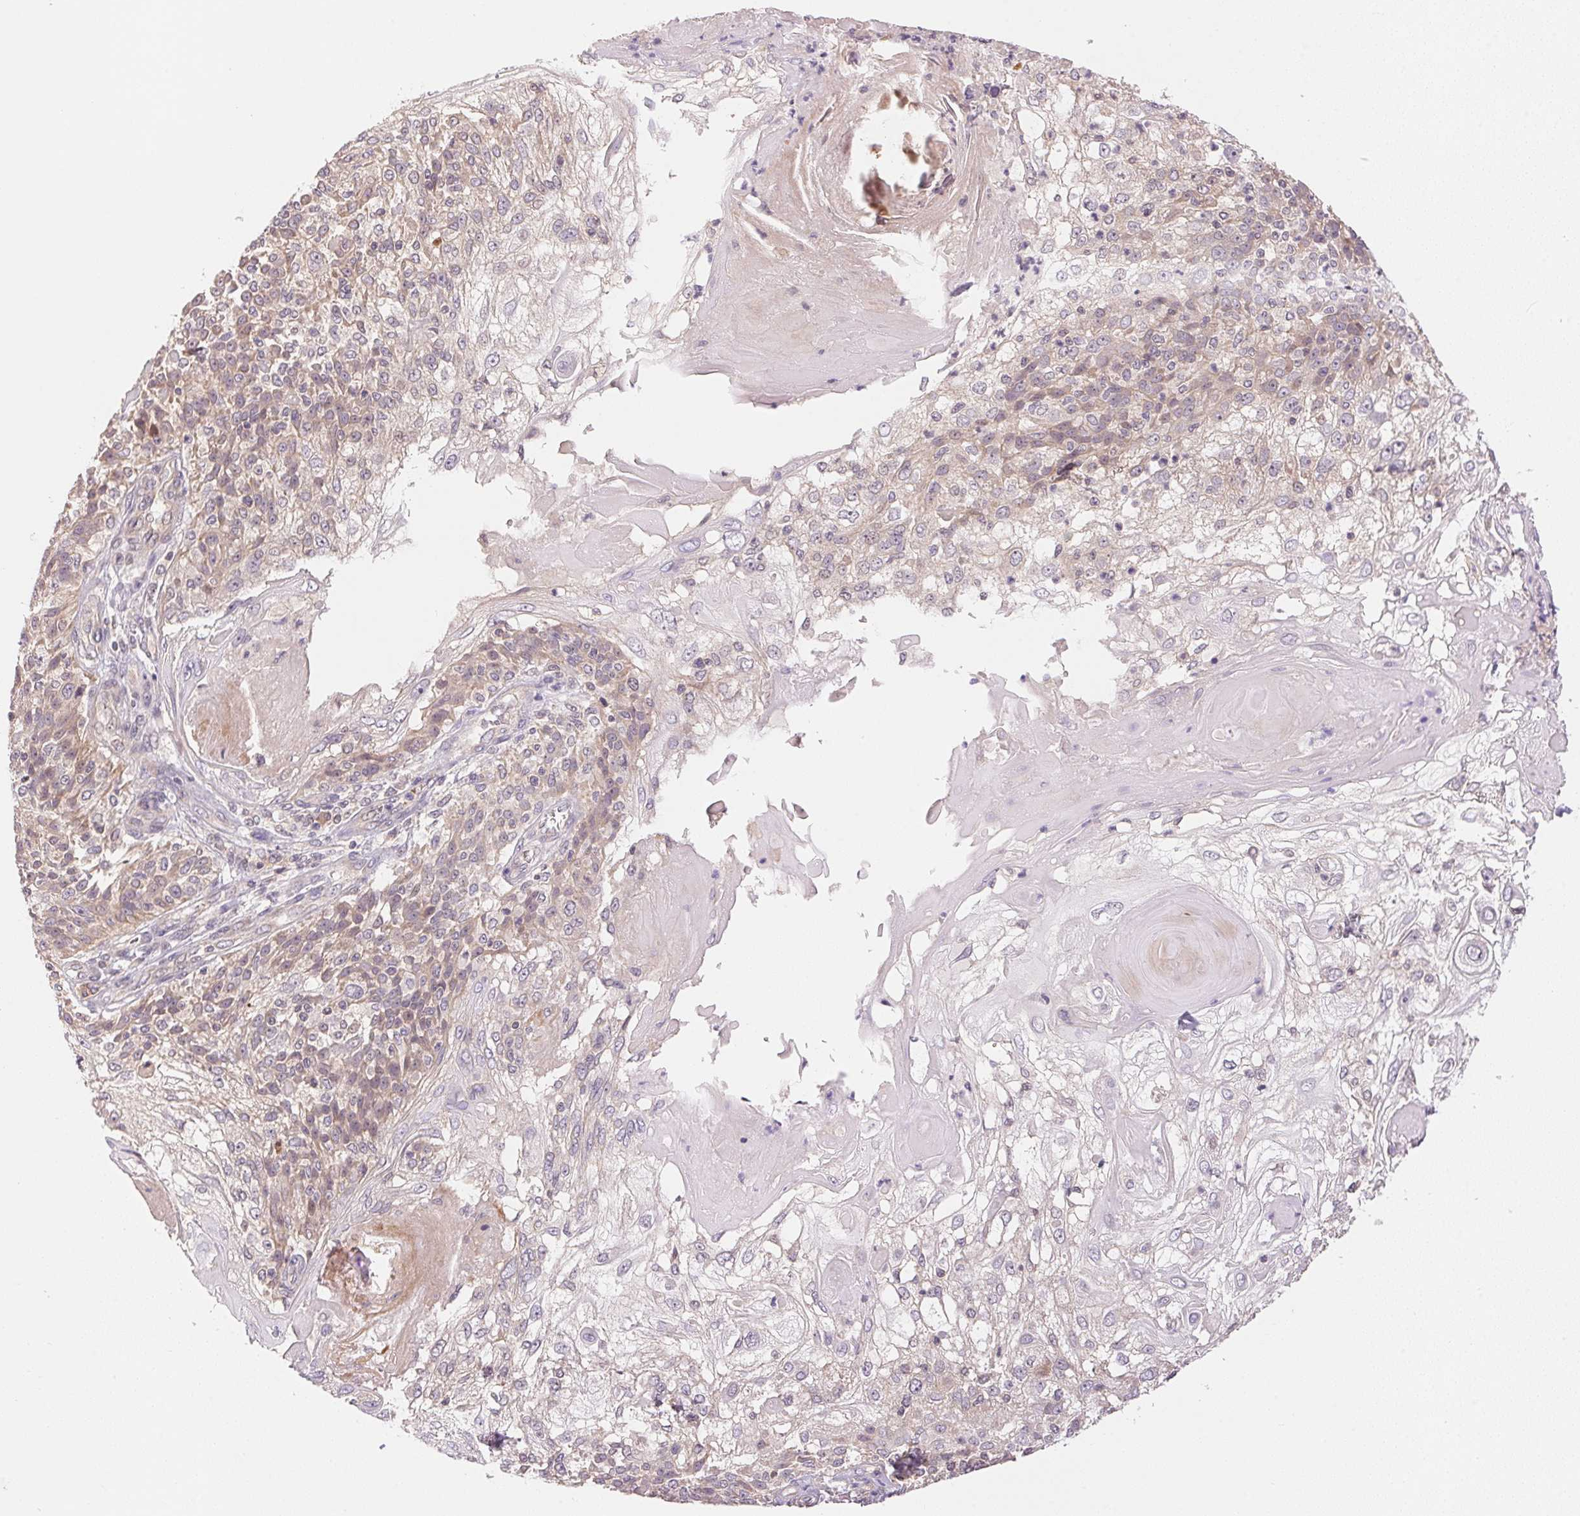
{"staining": {"intensity": "moderate", "quantity": "<25%", "location": "cytoplasmic/membranous"}, "tissue": "skin cancer", "cell_type": "Tumor cells", "image_type": "cancer", "snomed": [{"axis": "morphology", "description": "Normal tissue, NOS"}, {"axis": "morphology", "description": "Squamous cell carcinoma, NOS"}, {"axis": "topography", "description": "Skin"}], "caption": "Skin squamous cell carcinoma stained with a protein marker exhibits moderate staining in tumor cells.", "gene": "BNIP5", "patient": {"sex": "female", "age": 83}}